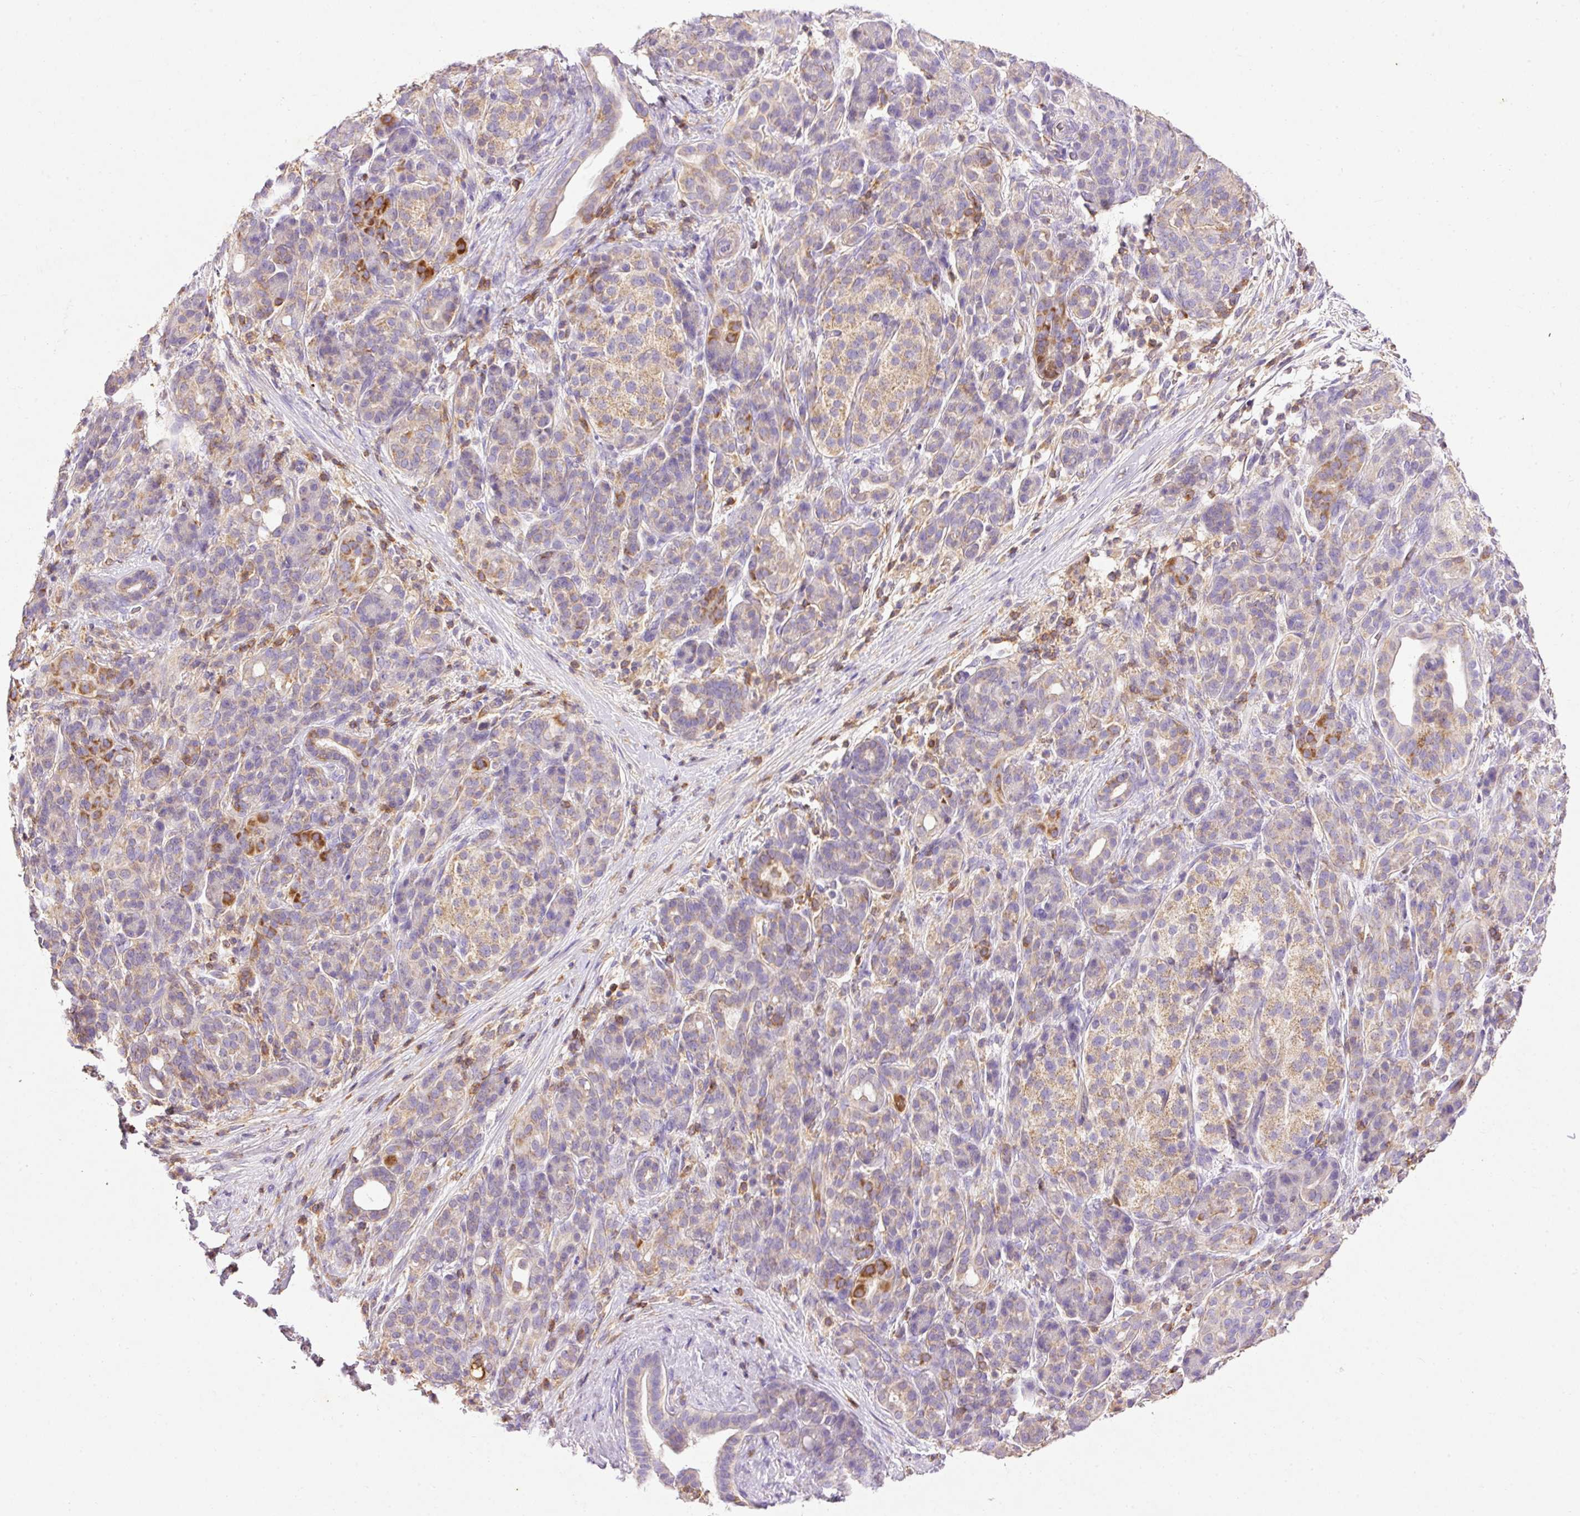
{"staining": {"intensity": "weak", "quantity": ">75%", "location": "cytoplasmic/membranous"}, "tissue": "pancreatic cancer", "cell_type": "Tumor cells", "image_type": "cancer", "snomed": [{"axis": "morphology", "description": "Adenocarcinoma, NOS"}, {"axis": "topography", "description": "Pancreas"}], "caption": "This is a photomicrograph of immunohistochemistry (IHC) staining of pancreatic cancer, which shows weak expression in the cytoplasmic/membranous of tumor cells.", "gene": "IMMT", "patient": {"sex": "male", "age": 44}}